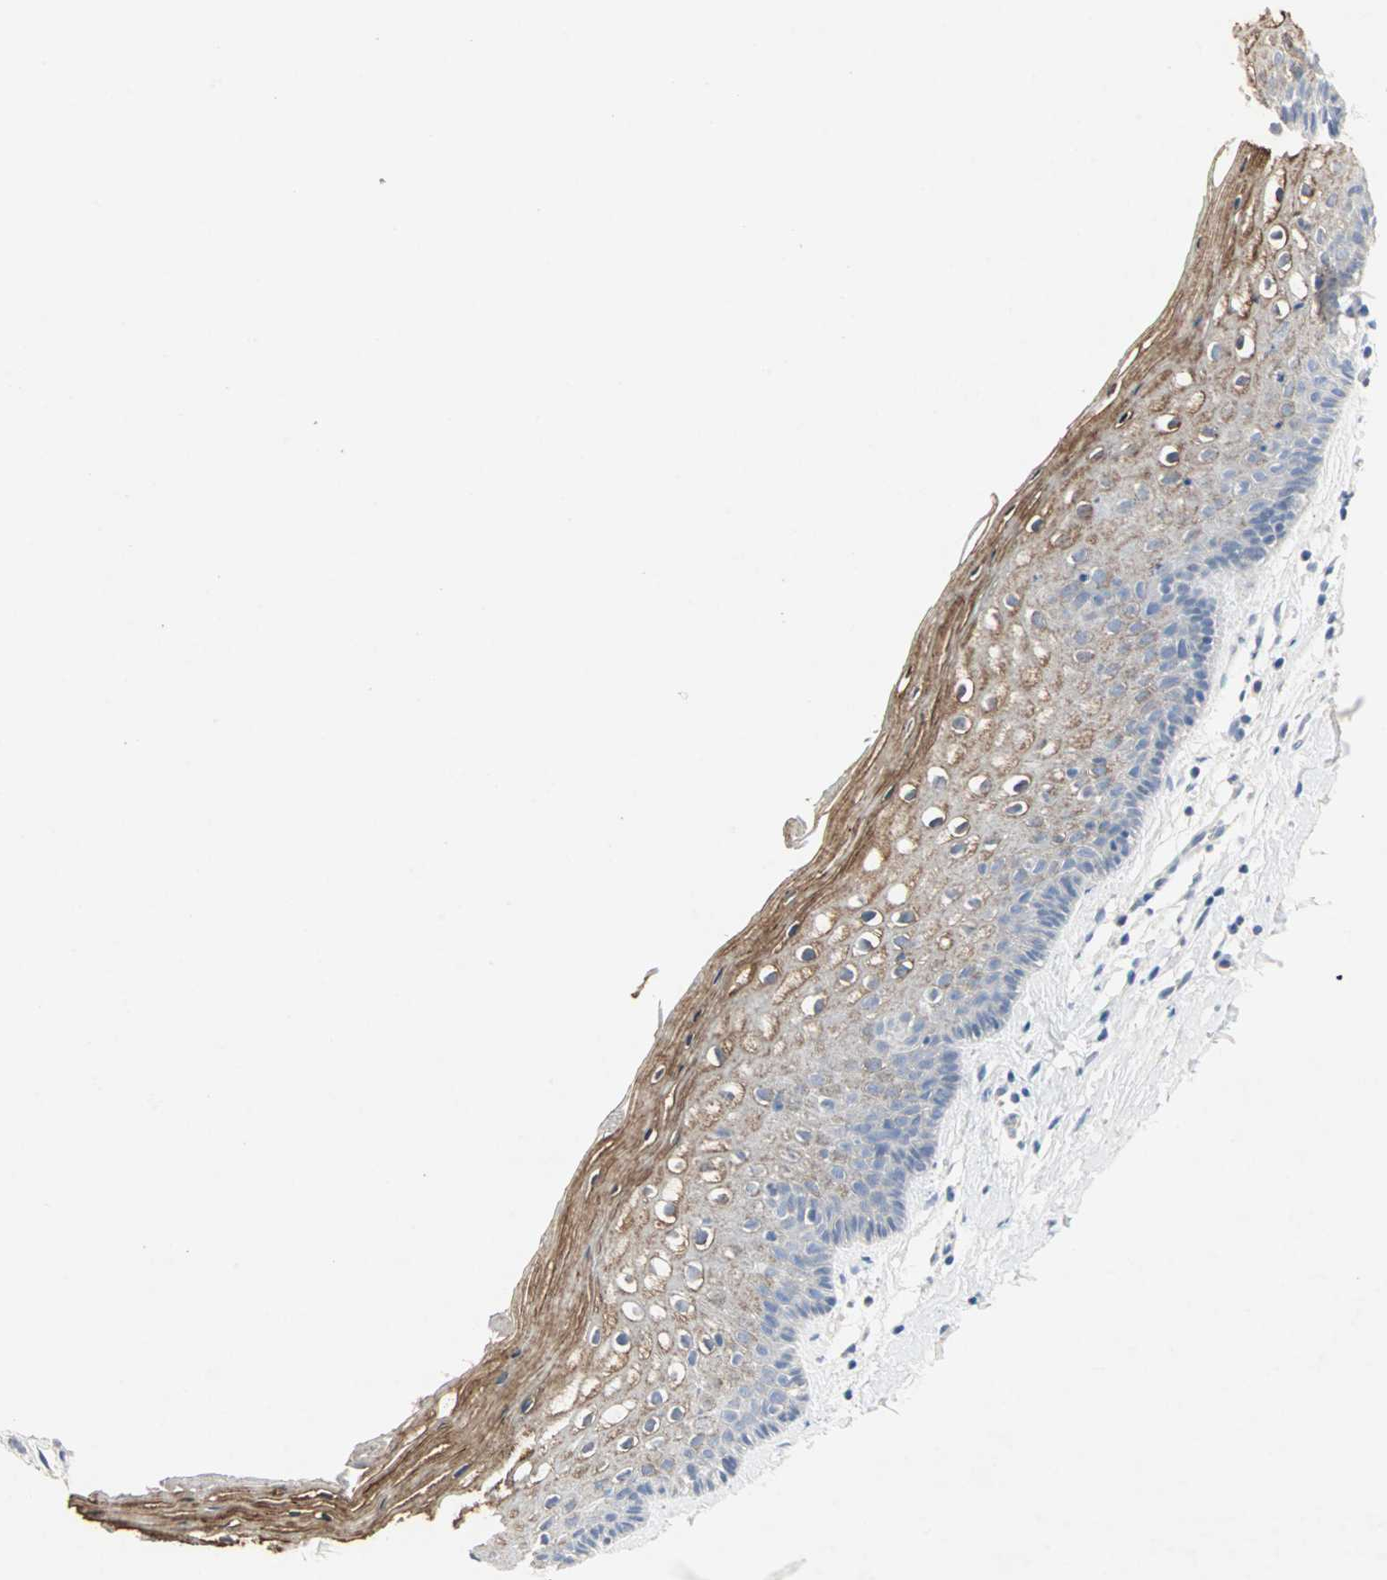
{"staining": {"intensity": "moderate", "quantity": "25%-75%", "location": "cytoplasmic/membranous"}, "tissue": "vagina", "cell_type": "Squamous epithelial cells", "image_type": "normal", "snomed": [{"axis": "morphology", "description": "Normal tissue, NOS"}, {"axis": "topography", "description": "Vagina"}], "caption": "Immunohistochemistry (IHC) of normal vagina displays medium levels of moderate cytoplasmic/membranous staining in about 25%-75% of squamous epithelial cells.", "gene": "CEACAM6", "patient": {"sex": "female", "age": 46}}